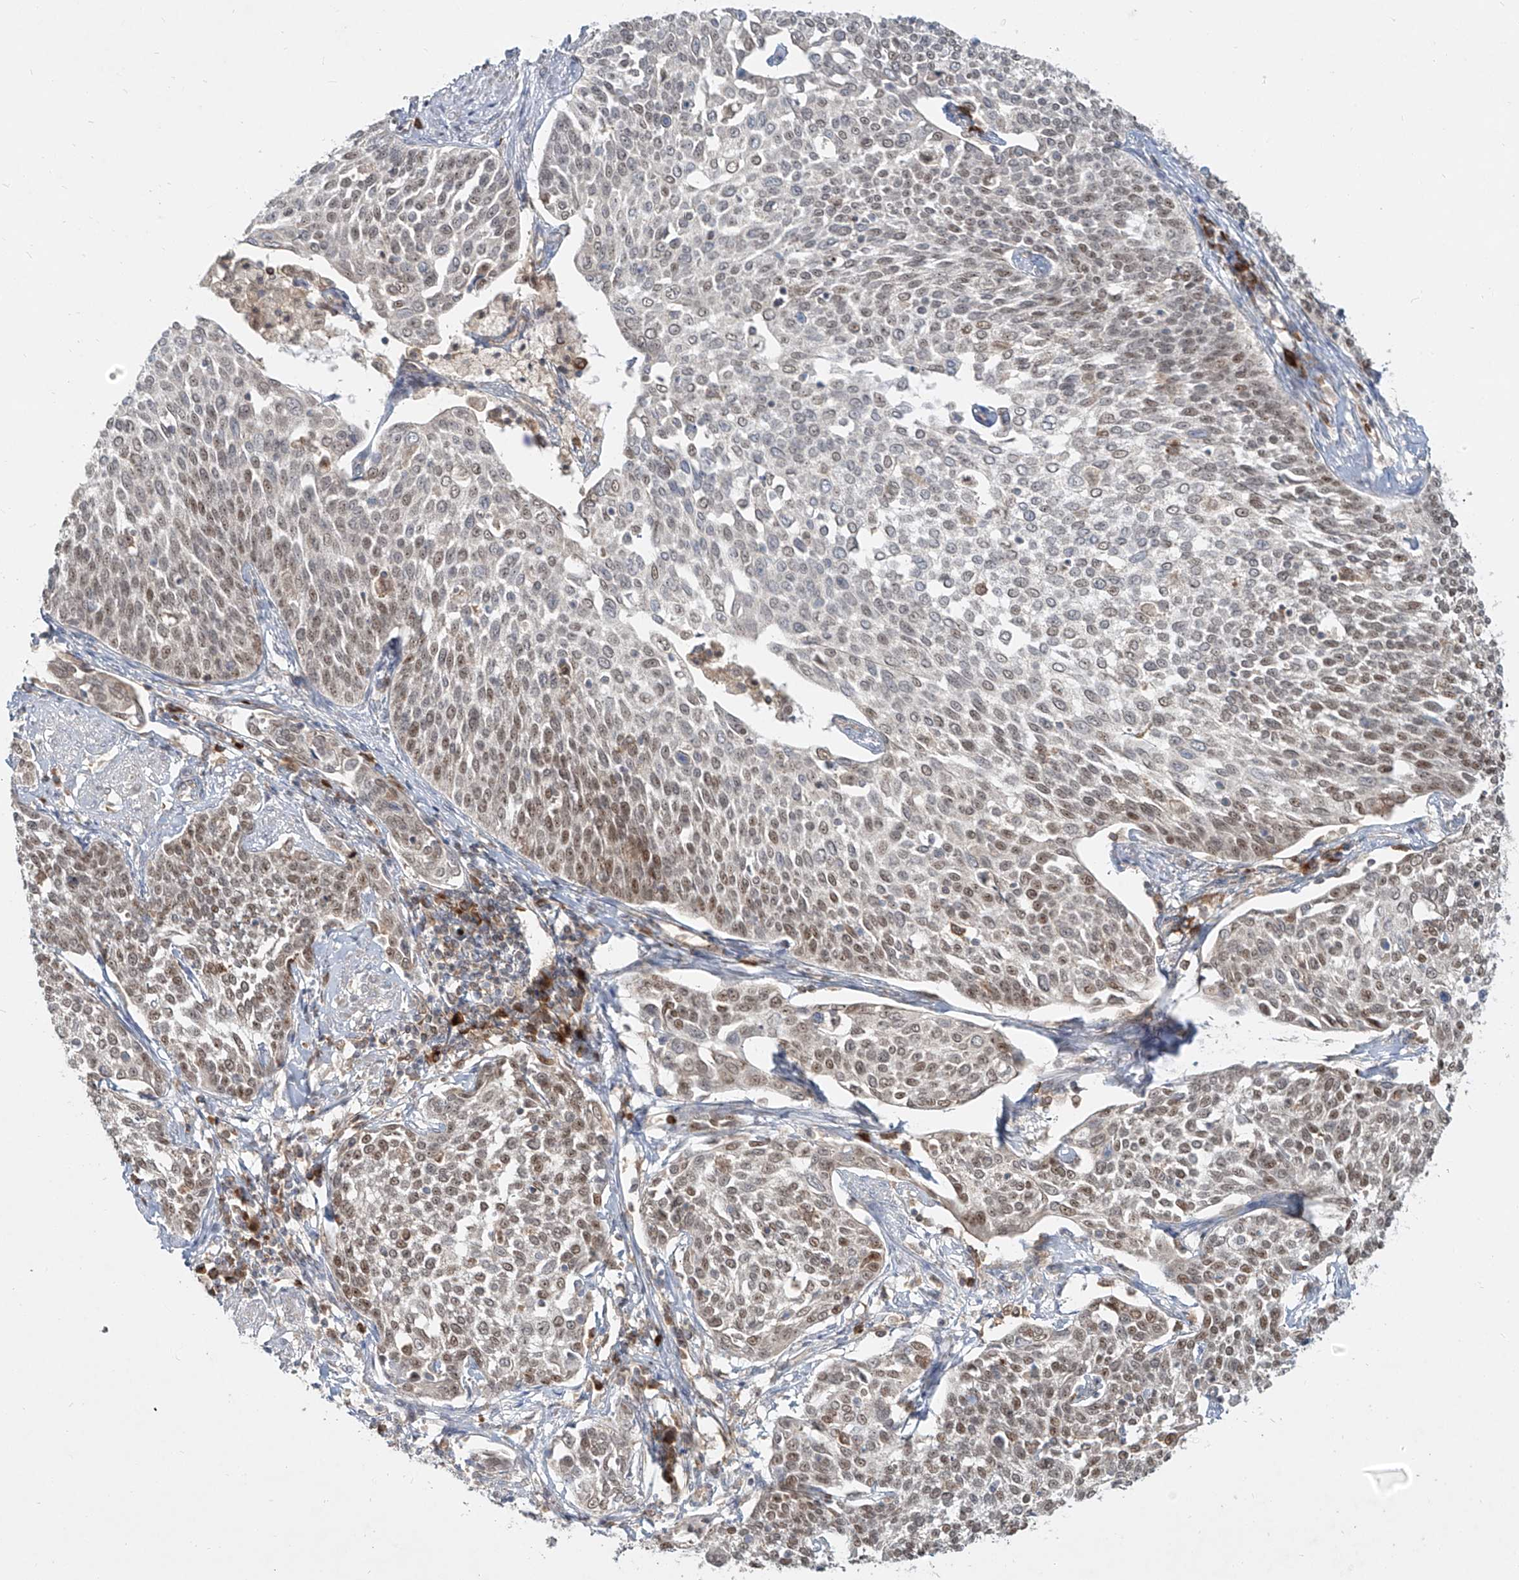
{"staining": {"intensity": "weak", "quantity": "25%-75%", "location": "nuclear"}, "tissue": "cervical cancer", "cell_type": "Tumor cells", "image_type": "cancer", "snomed": [{"axis": "morphology", "description": "Squamous cell carcinoma, NOS"}, {"axis": "topography", "description": "Cervix"}], "caption": "A brown stain highlights weak nuclear staining of a protein in cervical squamous cell carcinoma tumor cells. (DAB (3,3'-diaminobenzidine) IHC with brightfield microscopy, high magnification).", "gene": "FGD2", "patient": {"sex": "female", "age": 34}}